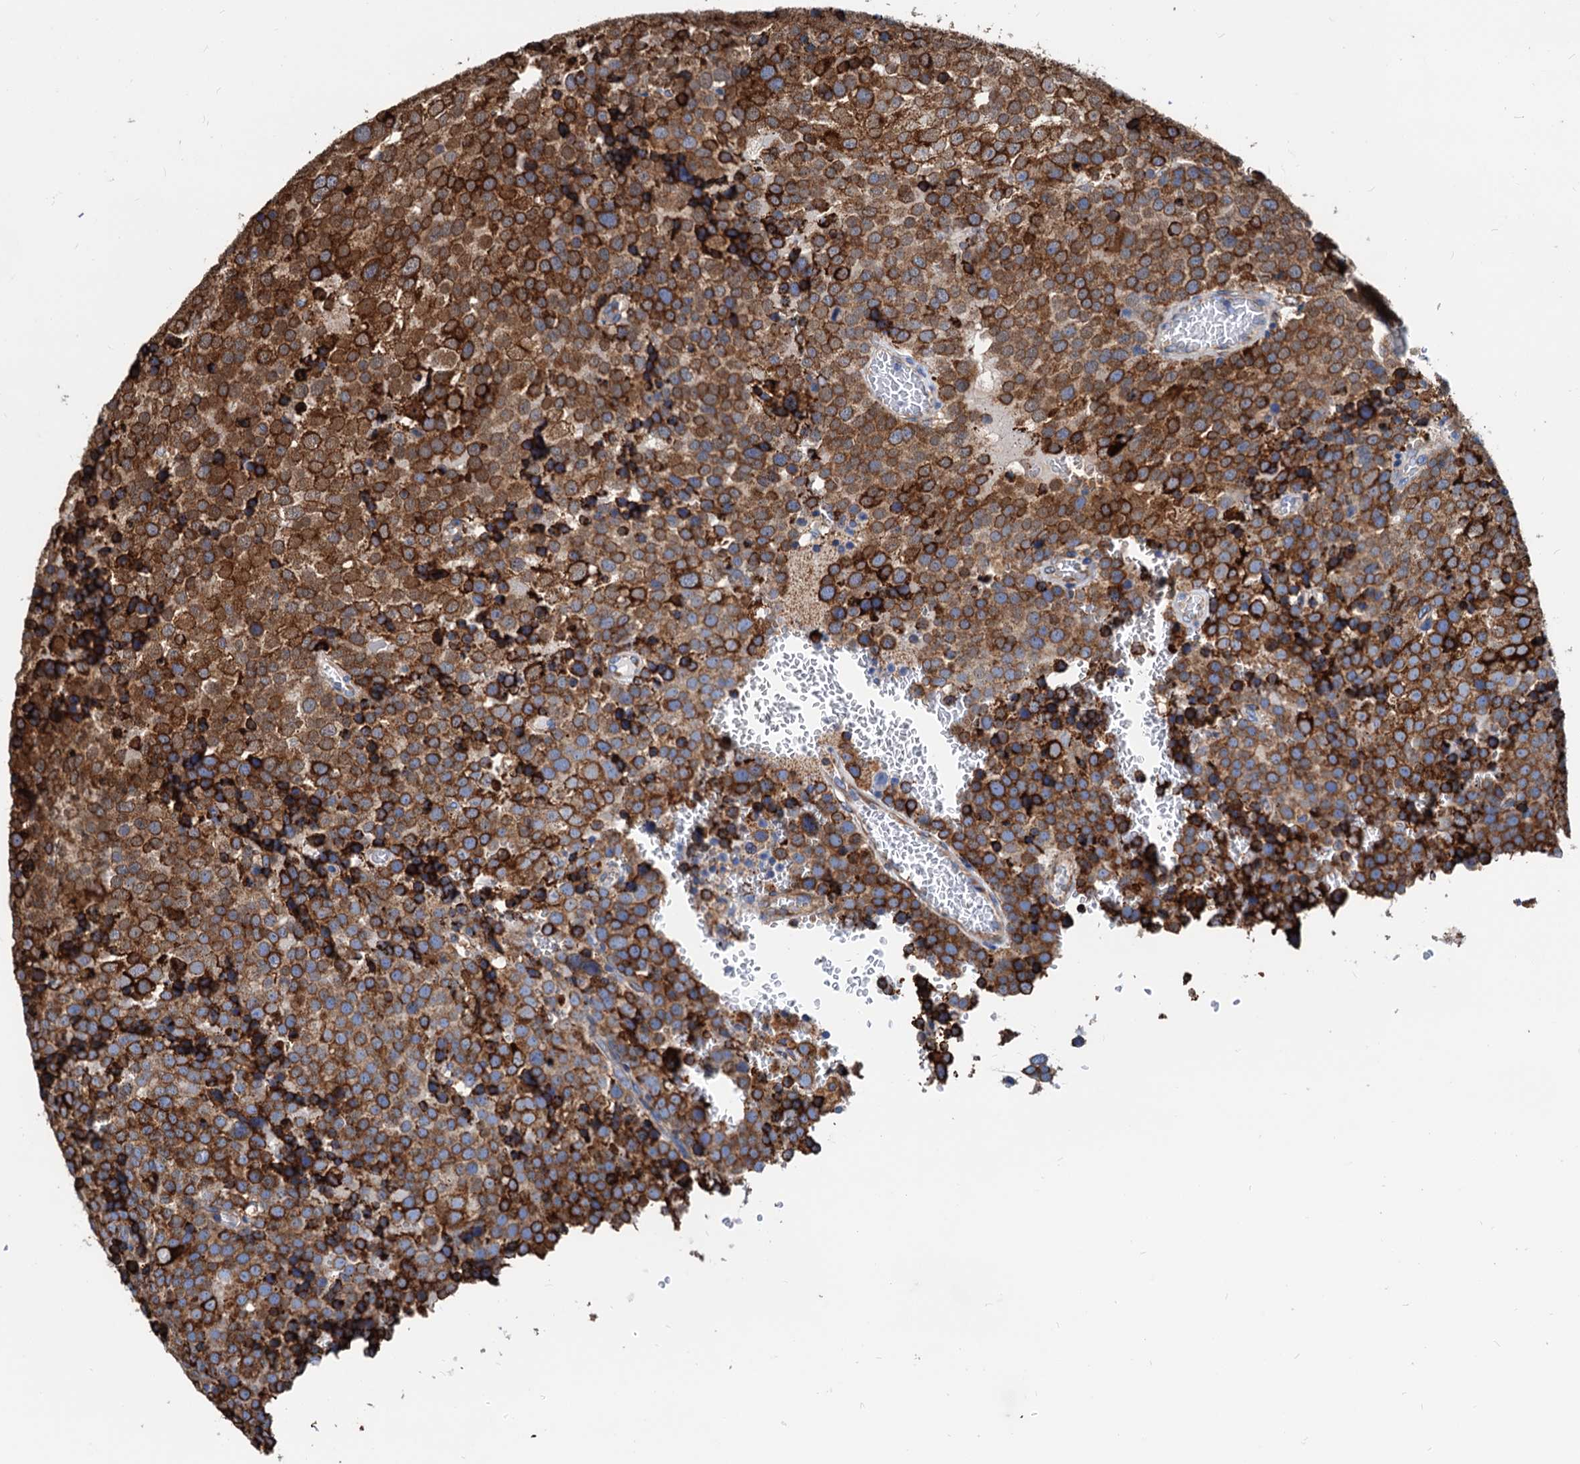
{"staining": {"intensity": "strong", "quantity": ">75%", "location": "cytoplasmic/membranous"}, "tissue": "testis cancer", "cell_type": "Tumor cells", "image_type": "cancer", "snomed": [{"axis": "morphology", "description": "Seminoma, NOS"}, {"axis": "topography", "description": "Testis"}], "caption": "DAB (3,3'-diaminobenzidine) immunohistochemical staining of testis cancer reveals strong cytoplasmic/membranous protein staining in approximately >75% of tumor cells. (Brightfield microscopy of DAB IHC at high magnification).", "gene": "HSPA5", "patient": {"sex": "male", "age": 71}}